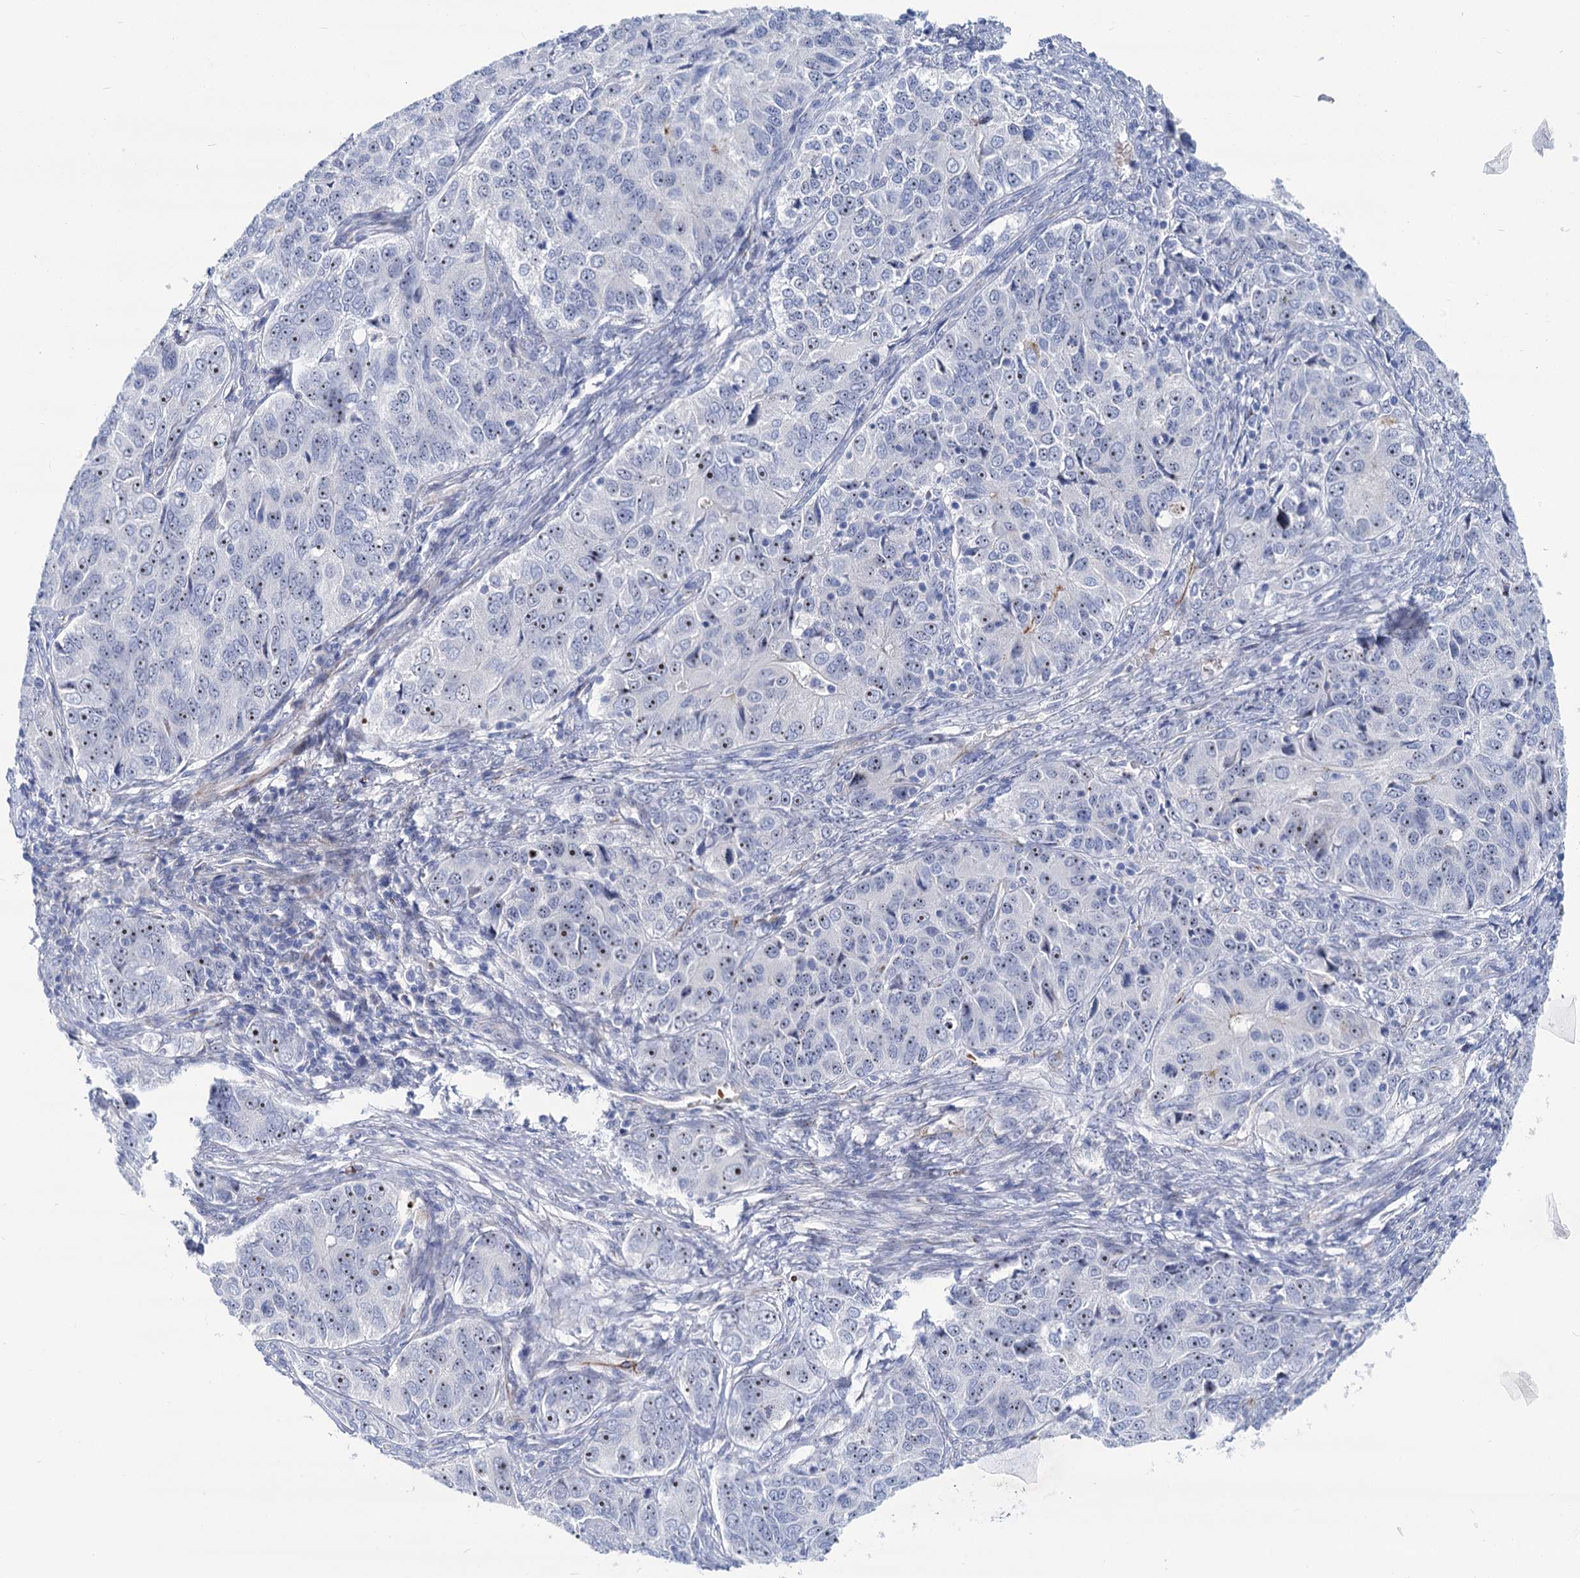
{"staining": {"intensity": "moderate", "quantity": "<25%", "location": "nuclear"}, "tissue": "ovarian cancer", "cell_type": "Tumor cells", "image_type": "cancer", "snomed": [{"axis": "morphology", "description": "Carcinoma, endometroid"}, {"axis": "topography", "description": "Ovary"}], "caption": "Immunohistochemistry (IHC) image of neoplastic tissue: ovarian endometroid carcinoma stained using immunohistochemistry displays low levels of moderate protein expression localized specifically in the nuclear of tumor cells, appearing as a nuclear brown color.", "gene": "SH3TC2", "patient": {"sex": "female", "age": 51}}